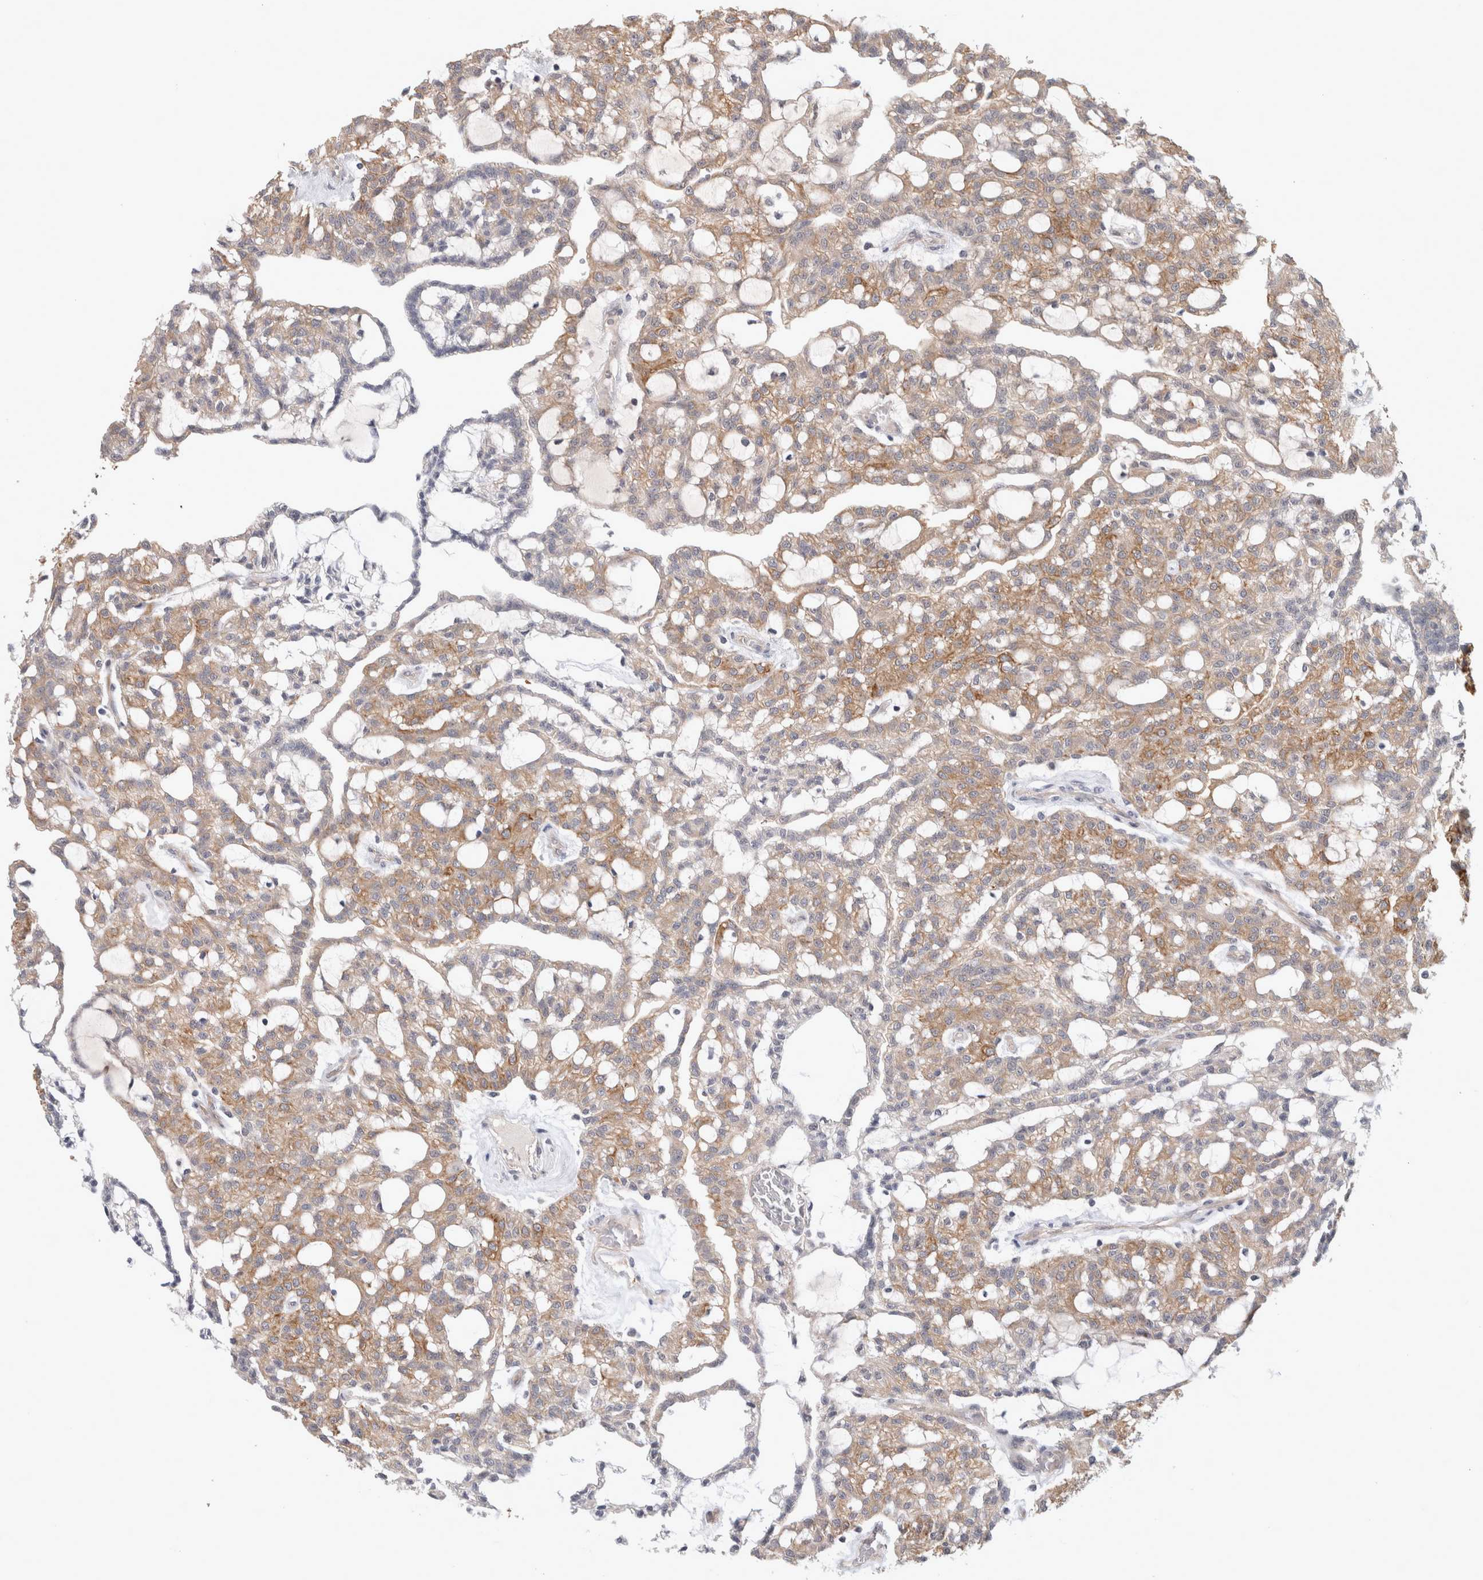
{"staining": {"intensity": "moderate", "quantity": ">75%", "location": "cytoplasmic/membranous"}, "tissue": "renal cancer", "cell_type": "Tumor cells", "image_type": "cancer", "snomed": [{"axis": "morphology", "description": "Adenocarcinoma, NOS"}, {"axis": "topography", "description": "Kidney"}], "caption": "Protein staining of adenocarcinoma (renal) tissue reveals moderate cytoplasmic/membranous staining in approximately >75% of tumor cells.", "gene": "CRISPLD1", "patient": {"sex": "male", "age": 63}}